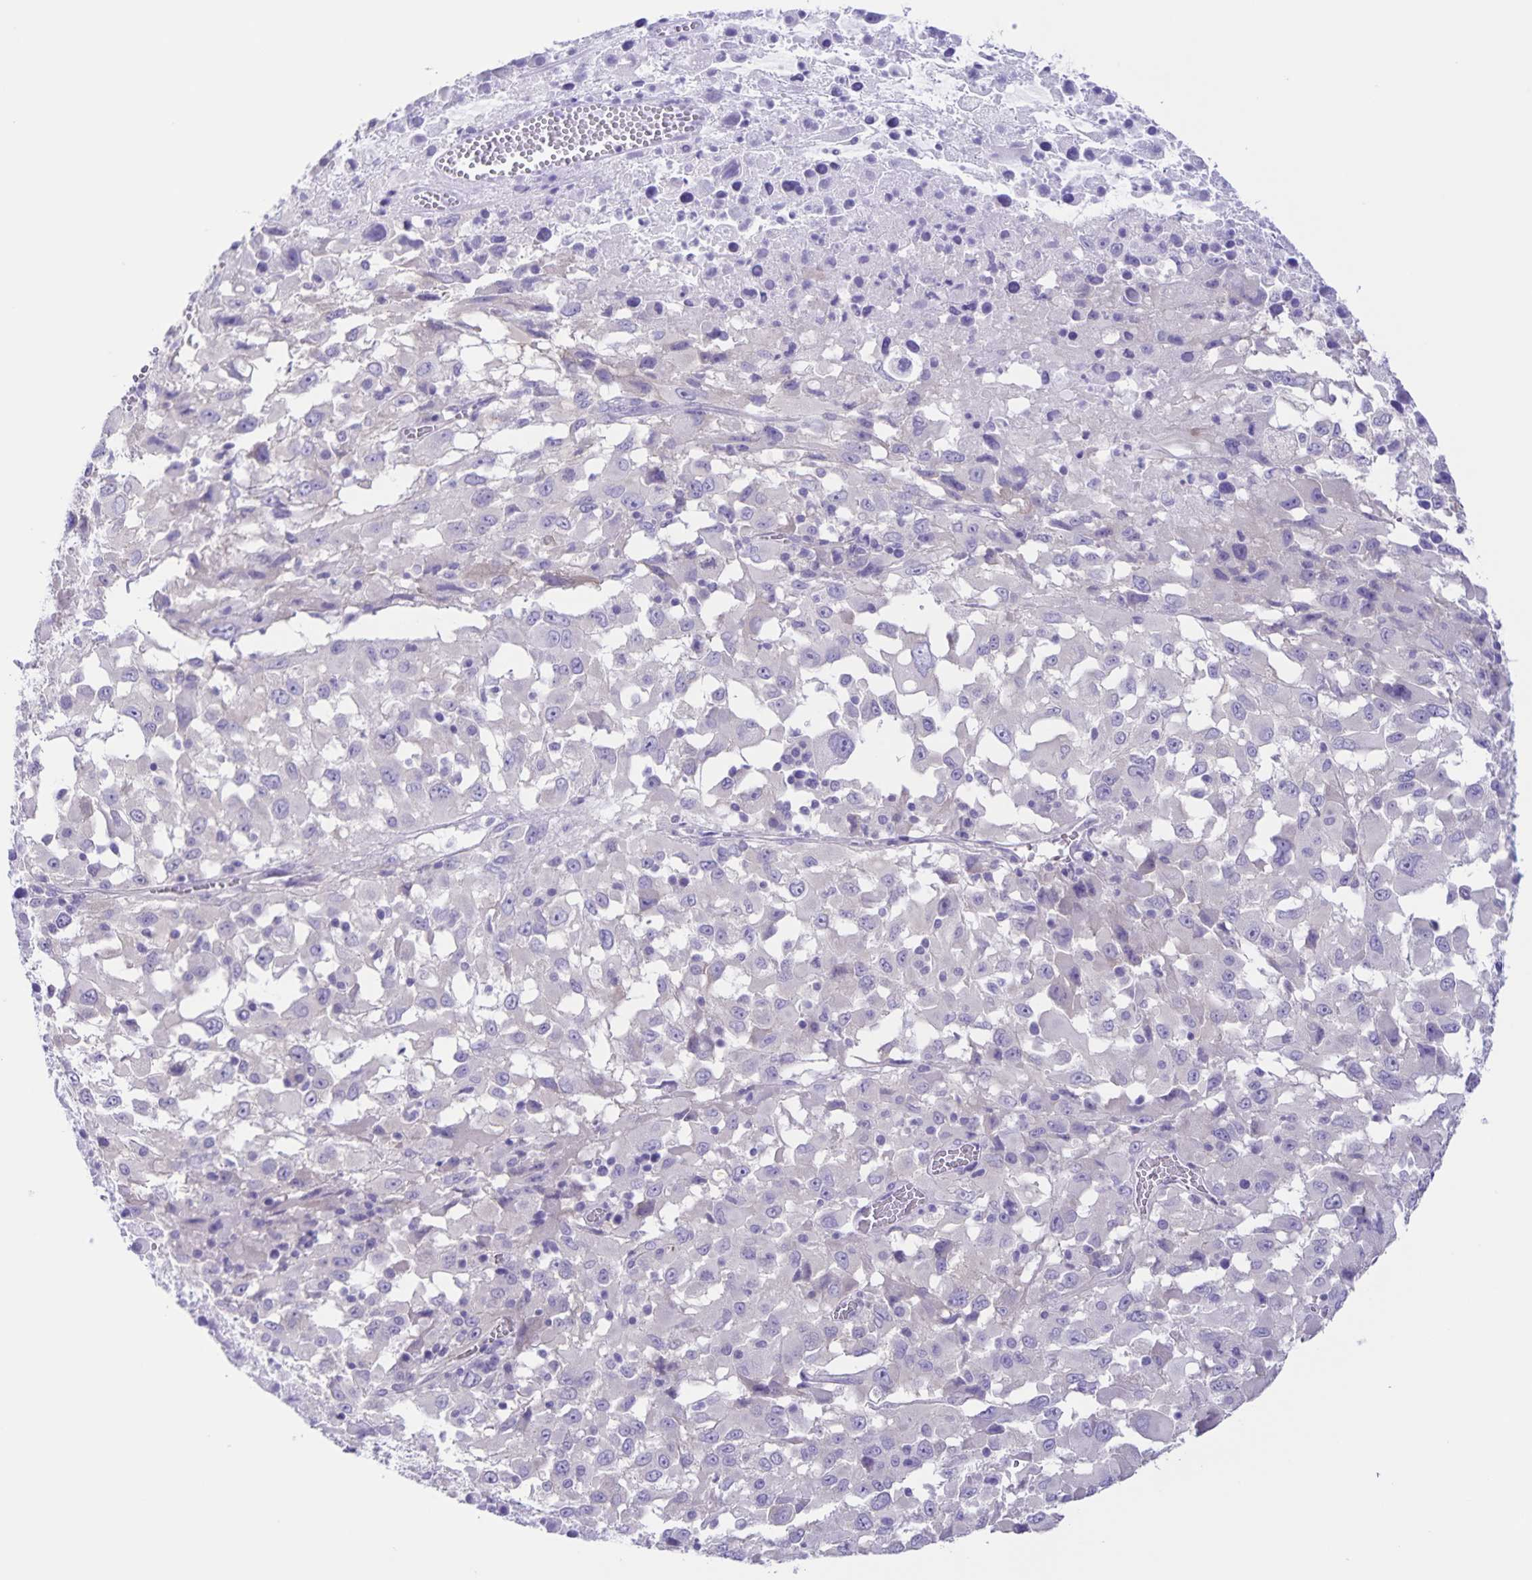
{"staining": {"intensity": "negative", "quantity": "none", "location": "none"}, "tissue": "melanoma", "cell_type": "Tumor cells", "image_type": "cancer", "snomed": [{"axis": "morphology", "description": "Malignant melanoma, Metastatic site"}, {"axis": "topography", "description": "Soft tissue"}], "caption": "Immunohistochemistry (IHC) image of melanoma stained for a protein (brown), which demonstrates no expression in tumor cells.", "gene": "CAPSL", "patient": {"sex": "male", "age": 50}}